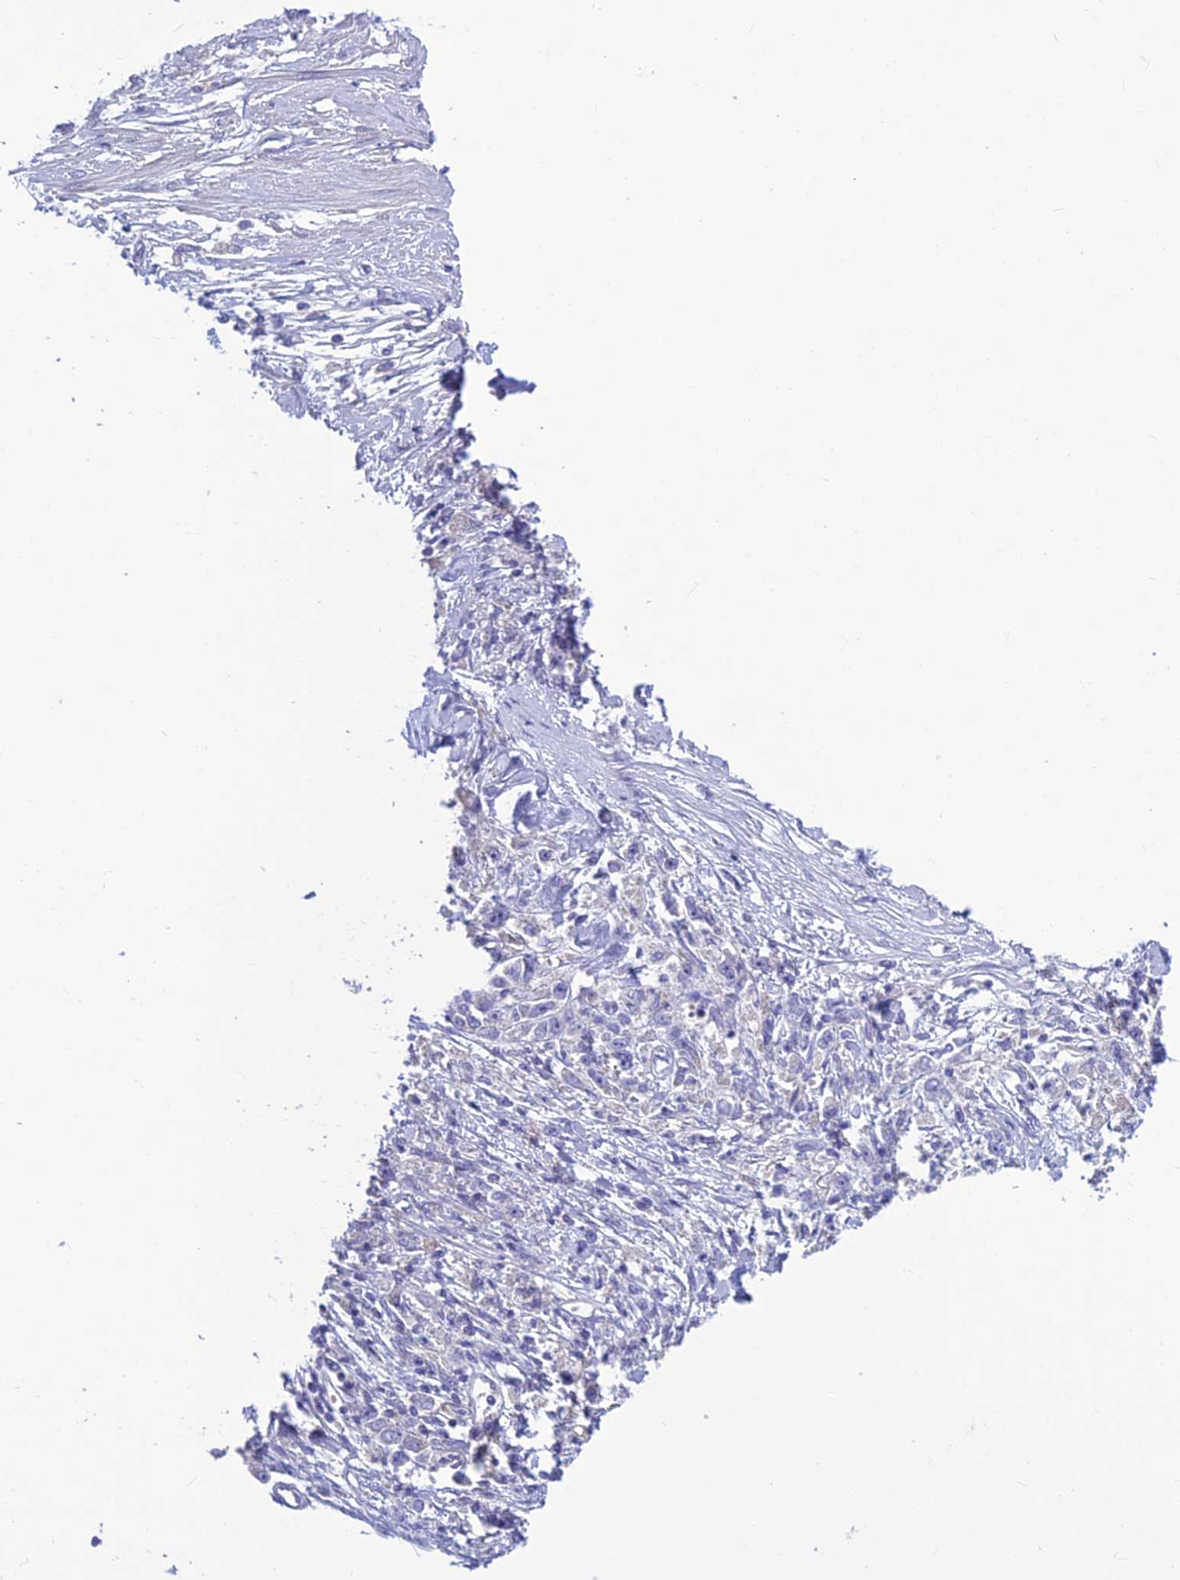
{"staining": {"intensity": "negative", "quantity": "none", "location": "none"}, "tissue": "stomach cancer", "cell_type": "Tumor cells", "image_type": "cancer", "snomed": [{"axis": "morphology", "description": "Adenocarcinoma, NOS"}, {"axis": "topography", "description": "Stomach"}], "caption": "Stomach adenocarcinoma was stained to show a protein in brown. There is no significant positivity in tumor cells.", "gene": "BHMT2", "patient": {"sex": "female", "age": 59}}